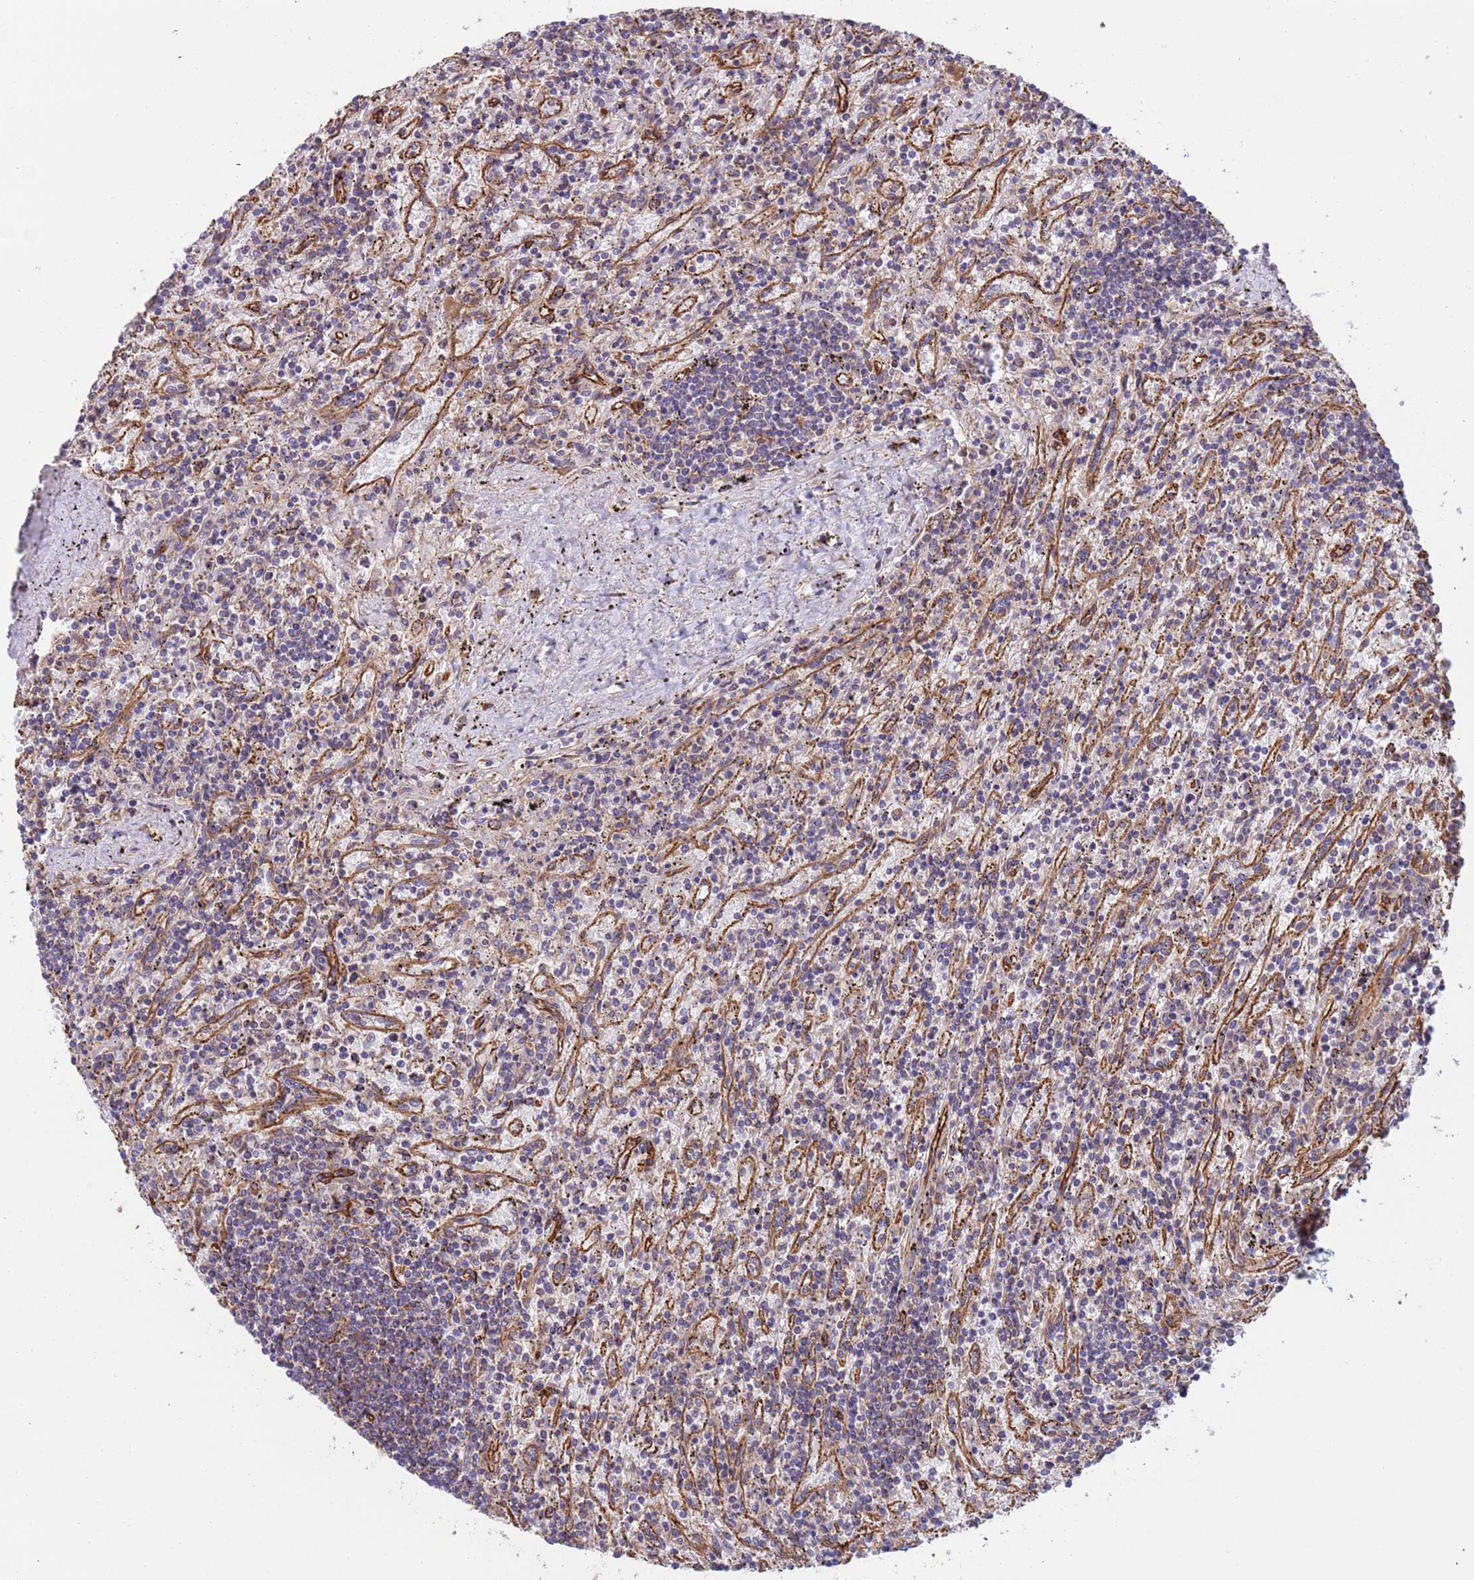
{"staining": {"intensity": "negative", "quantity": "none", "location": "none"}, "tissue": "lymphoma", "cell_type": "Tumor cells", "image_type": "cancer", "snomed": [{"axis": "morphology", "description": "Malignant lymphoma, non-Hodgkin's type, Low grade"}, {"axis": "topography", "description": "Spleen"}], "caption": "There is no significant expression in tumor cells of low-grade malignant lymphoma, non-Hodgkin's type.", "gene": "NUDT12", "patient": {"sex": "male", "age": 76}}